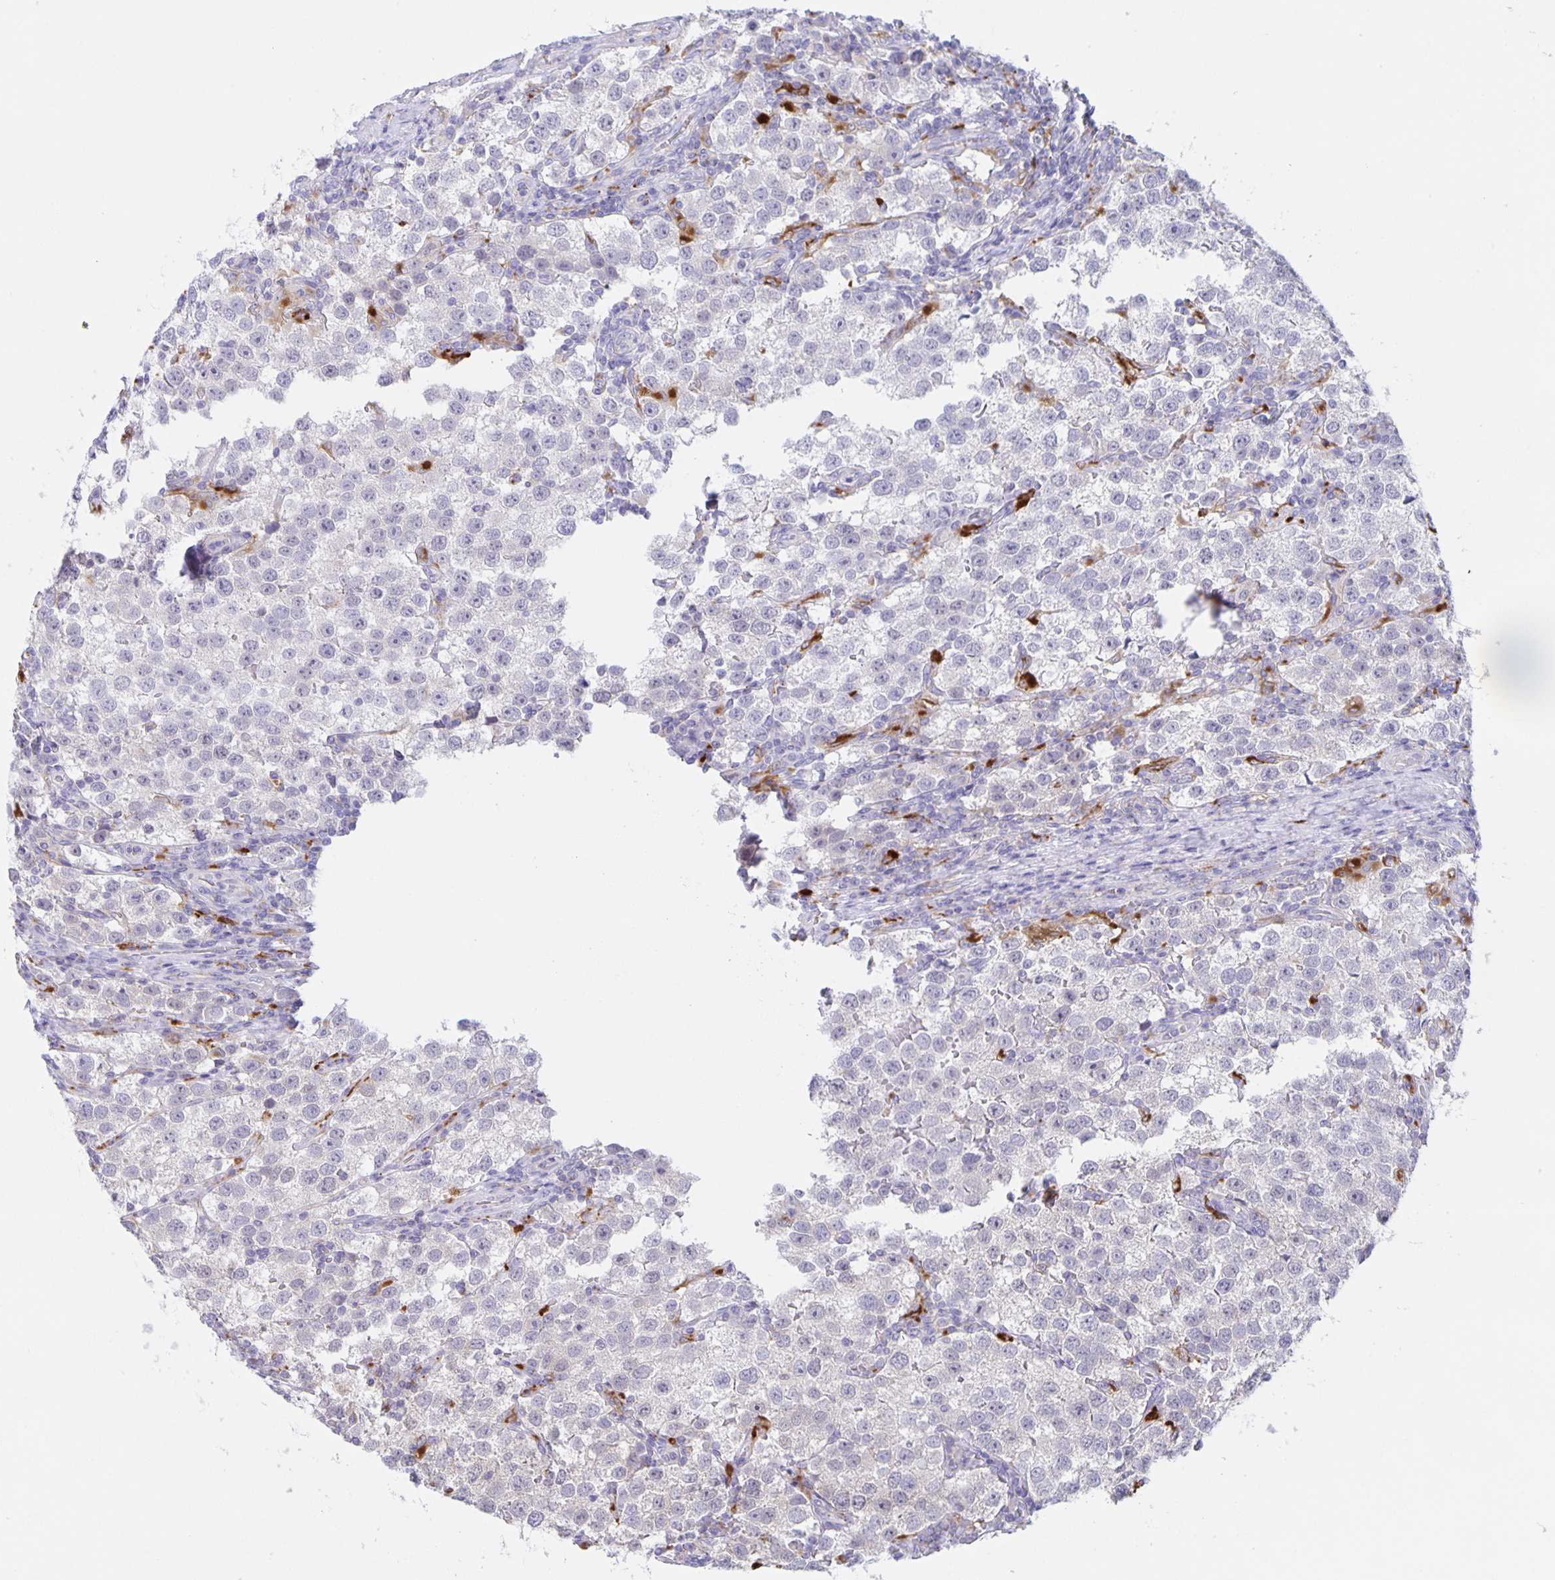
{"staining": {"intensity": "negative", "quantity": "none", "location": "none"}, "tissue": "testis cancer", "cell_type": "Tumor cells", "image_type": "cancer", "snomed": [{"axis": "morphology", "description": "Seminoma, NOS"}, {"axis": "topography", "description": "Testis"}], "caption": "Immunohistochemical staining of human seminoma (testis) reveals no significant expression in tumor cells.", "gene": "LIPA", "patient": {"sex": "male", "age": 37}}